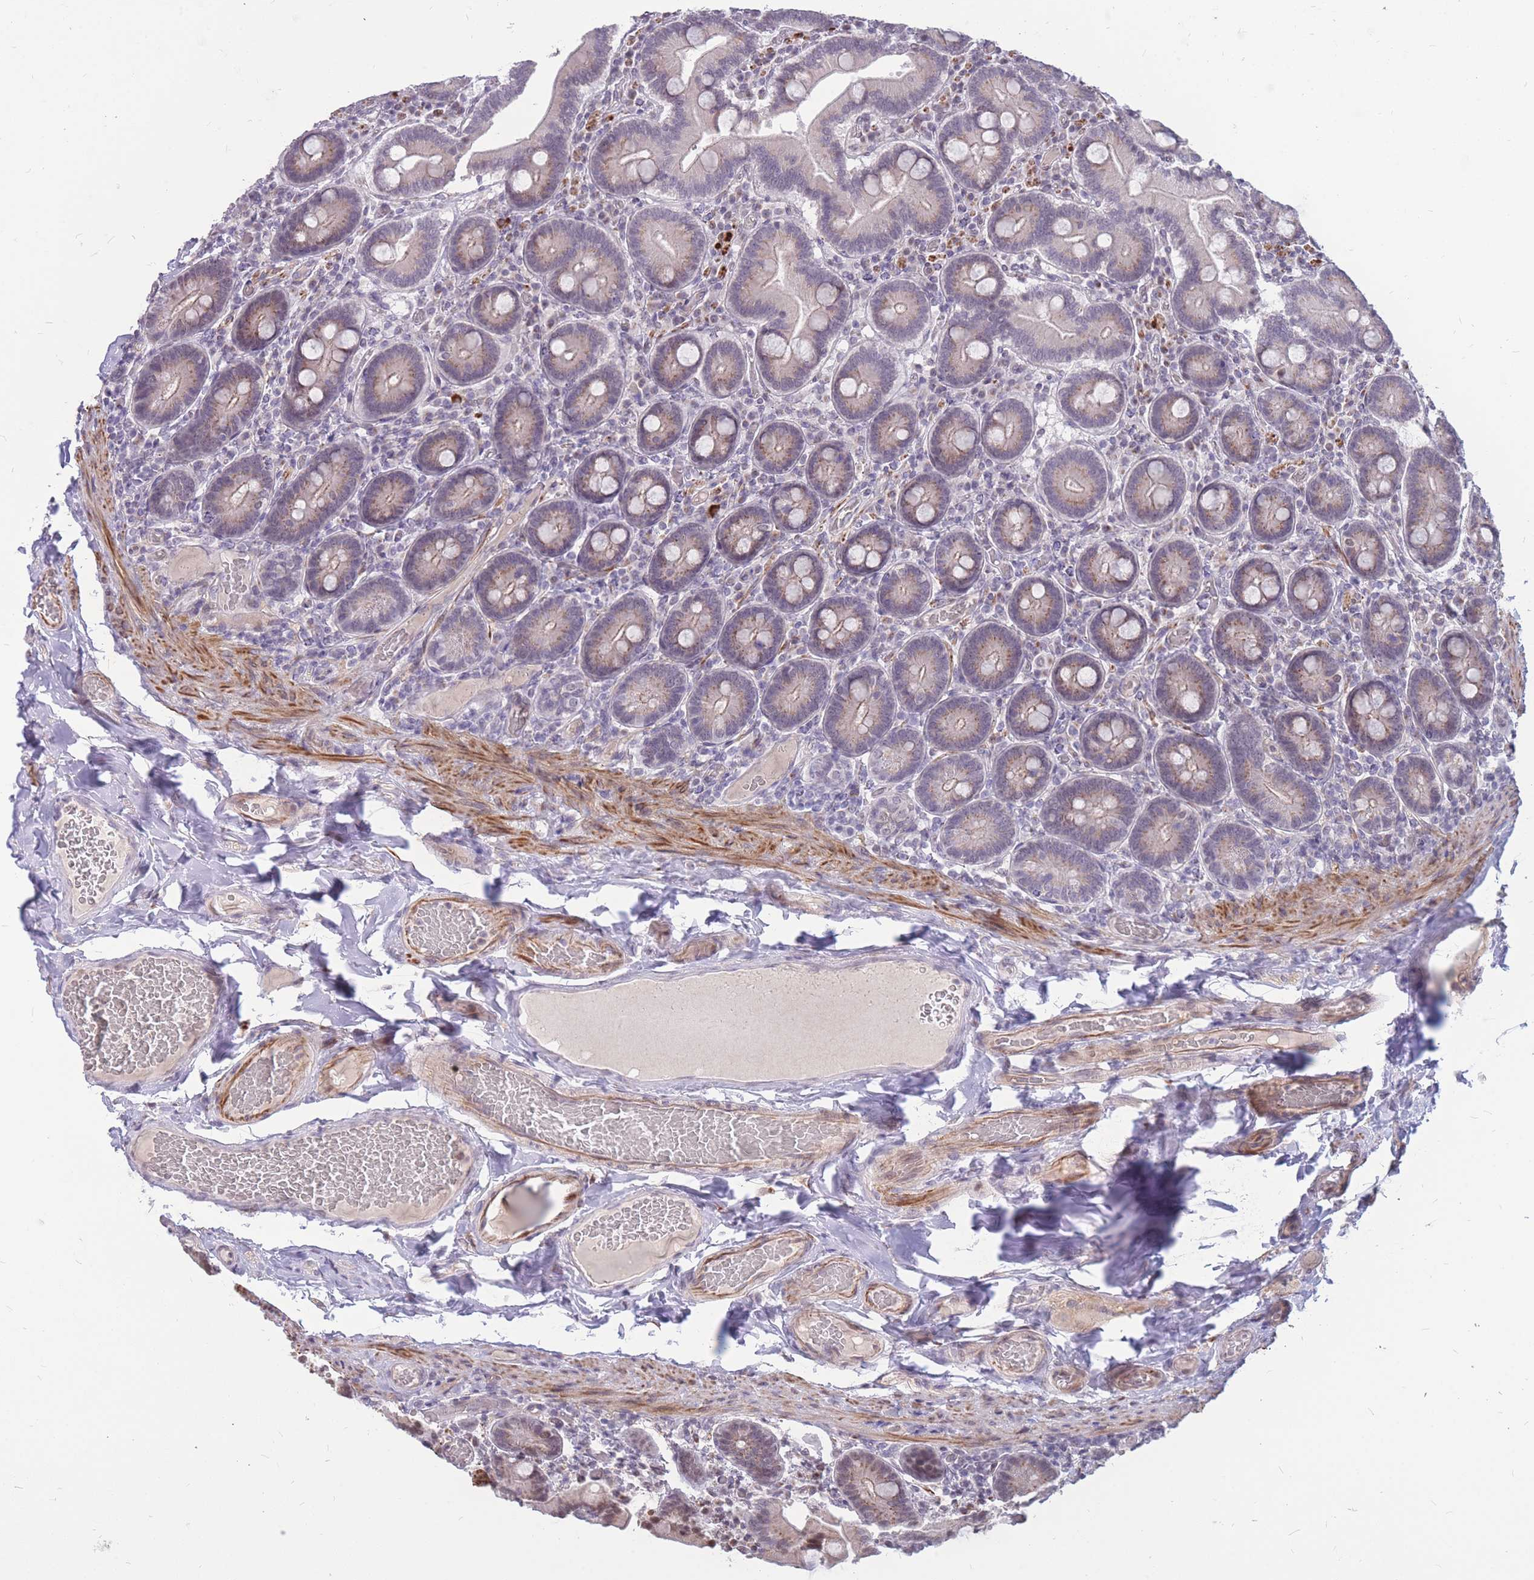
{"staining": {"intensity": "weak", "quantity": ">75%", "location": "cytoplasmic/membranous,nuclear"}, "tissue": "duodenum", "cell_type": "Glandular cells", "image_type": "normal", "snomed": [{"axis": "morphology", "description": "Normal tissue, NOS"}, {"axis": "topography", "description": "Duodenum"}], "caption": "Immunohistochemical staining of unremarkable human duodenum demonstrates low levels of weak cytoplasmic/membranous,nuclear staining in approximately >75% of glandular cells.", "gene": "ADD2", "patient": {"sex": "female", "age": 62}}